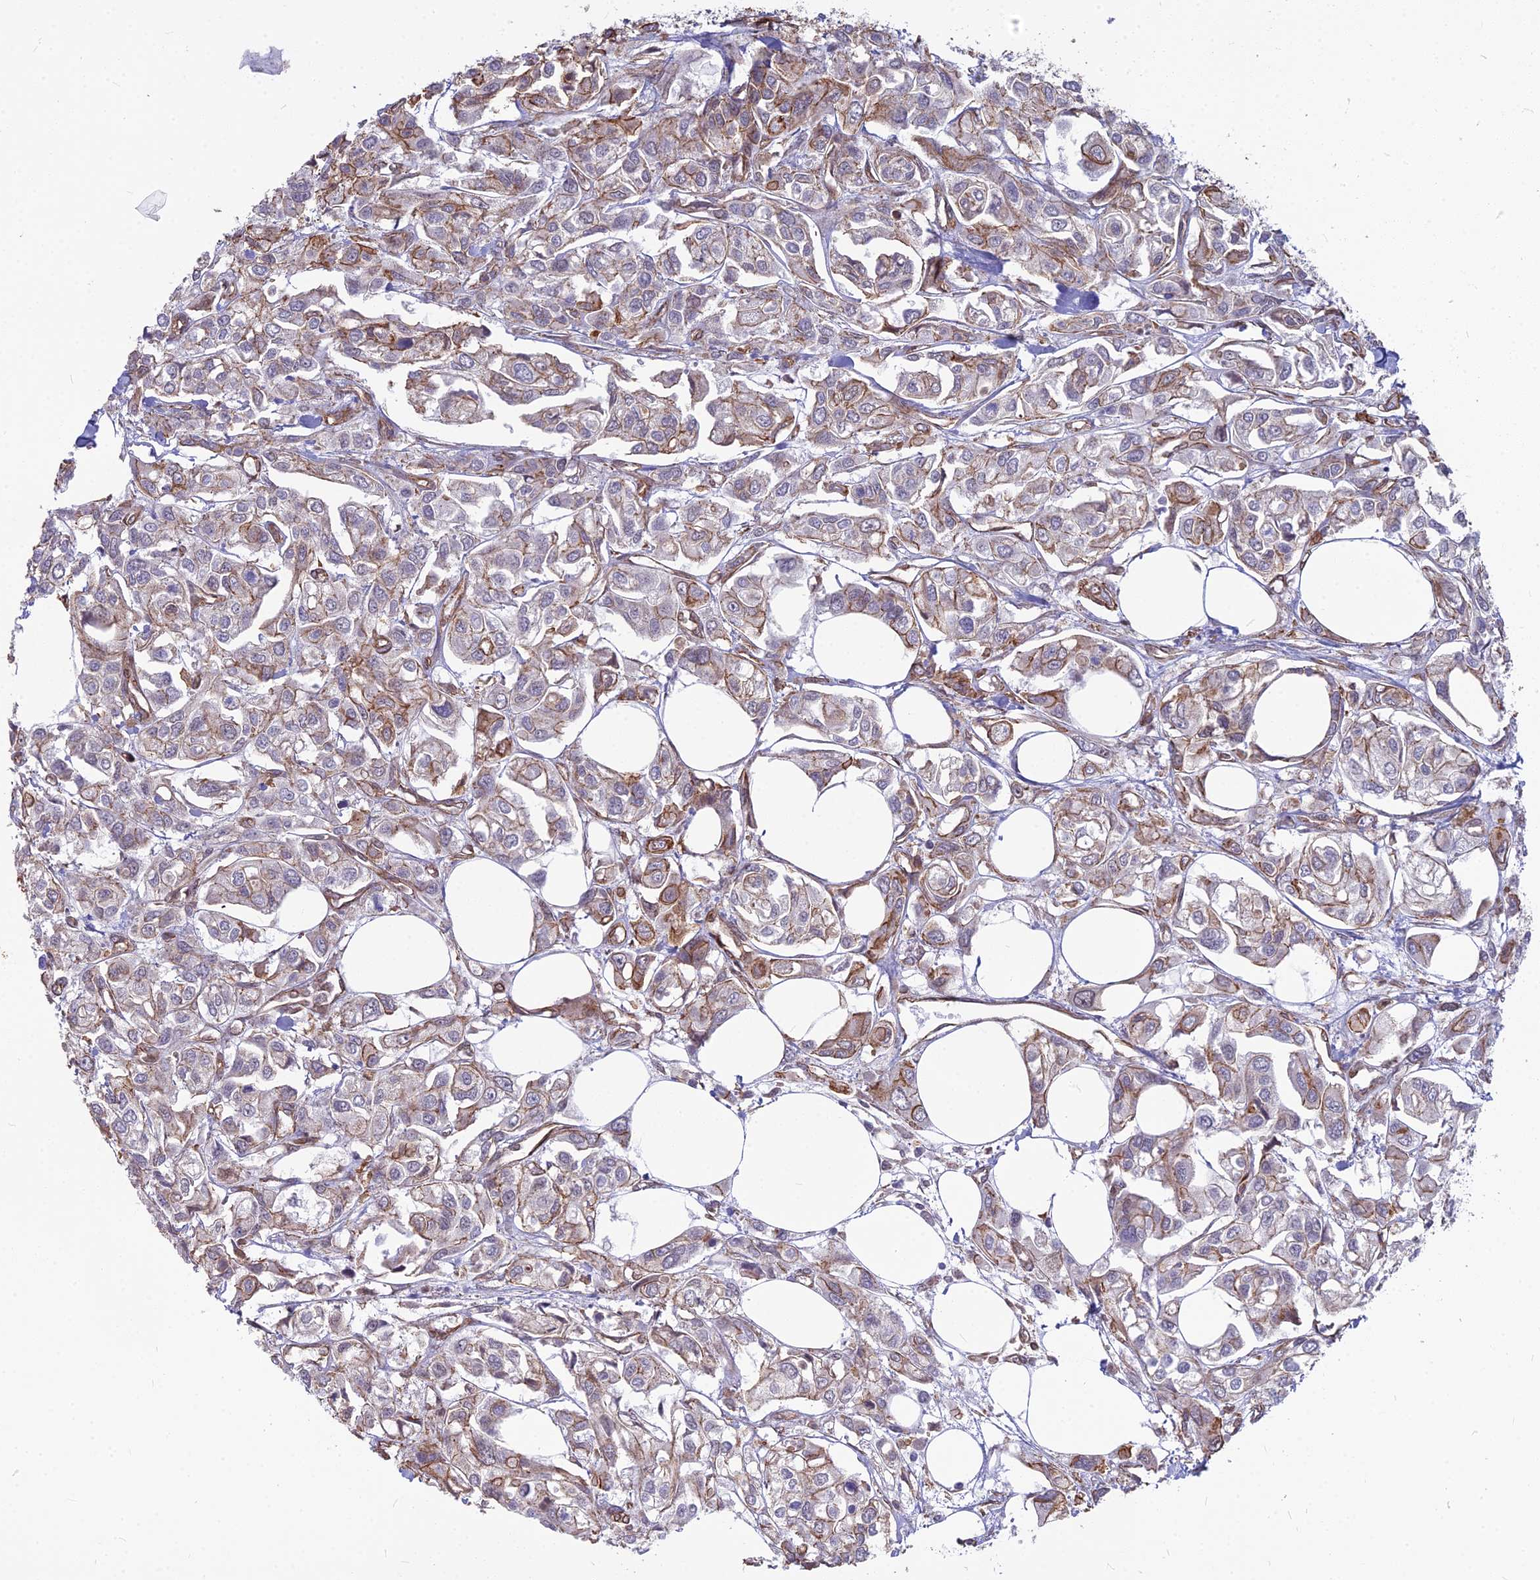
{"staining": {"intensity": "moderate", "quantity": "<25%", "location": "cytoplasmic/membranous"}, "tissue": "urothelial cancer", "cell_type": "Tumor cells", "image_type": "cancer", "snomed": [{"axis": "morphology", "description": "Urothelial carcinoma, High grade"}, {"axis": "topography", "description": "Urinary bladder"}], "caption": "Tumor cells reveal low levels of moderate cytoplasmic/membranous expression in approximately <25% of cells in urothelial cancer.", "gene": "YJU2", "patient": {"sex": "male", "age": 67}}